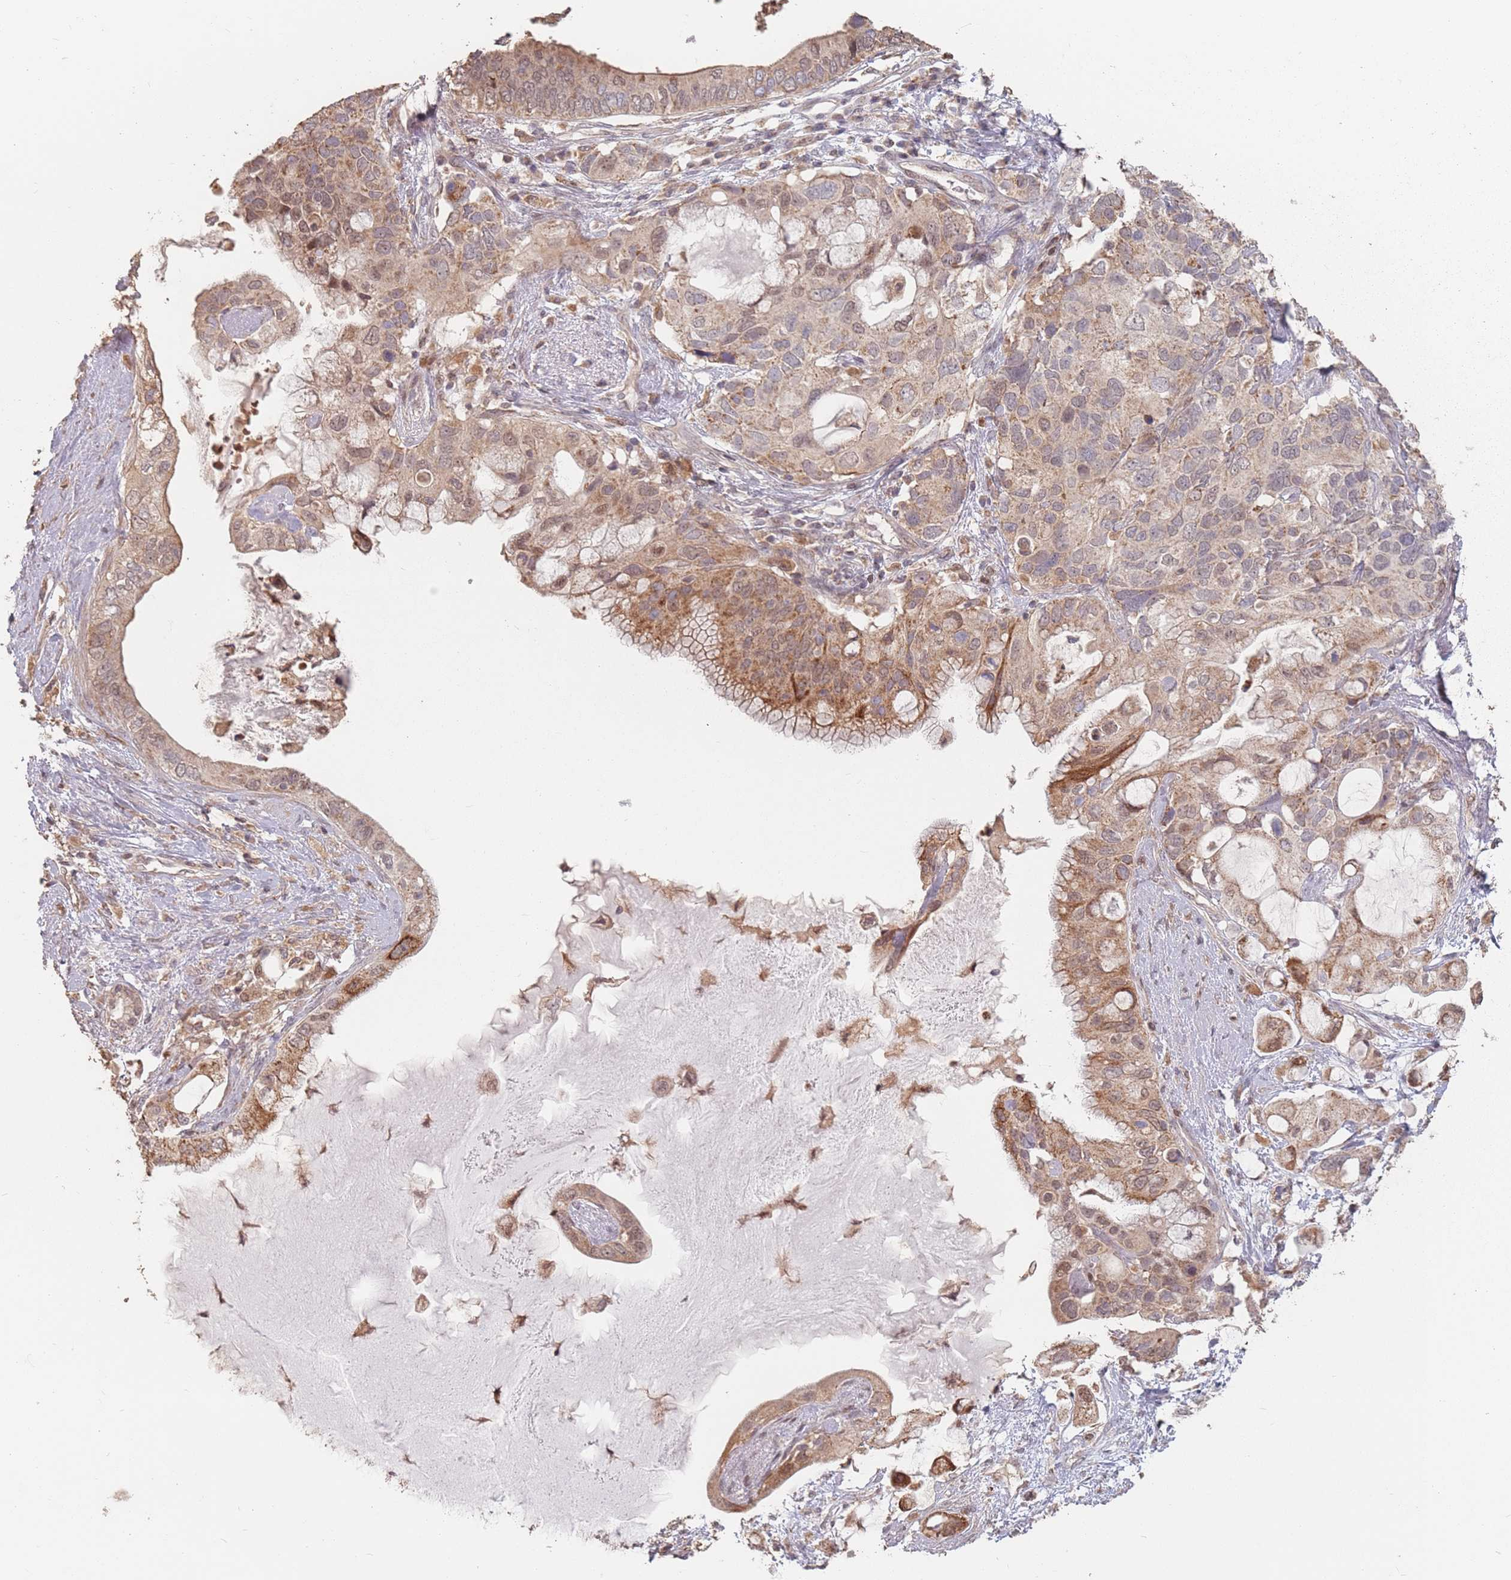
{"staining": {"intensity": "moderate", "quantity": ">75%", "location": "cytoplasmic/membranous,nuclear"}, "tissue": "pancreatic cancer", "cell_type": "Tumor cells", "image_type": "cancer", "snomed": [{"axis": "morphology", "description": "Adenocarcinoma, NOS"}, {"axis": "topography", "description": "Pancreas"}], "caption": "Immunohistochemistry (IHC) of human adenocarcinoma (pancreatic) reveals medium levels of moderate cytoplasmic/membranous and nuclear expression in approximately >75% of tumor cells.", "gene": "VPS52", "patient": {"sex": "female", "age": 56}}